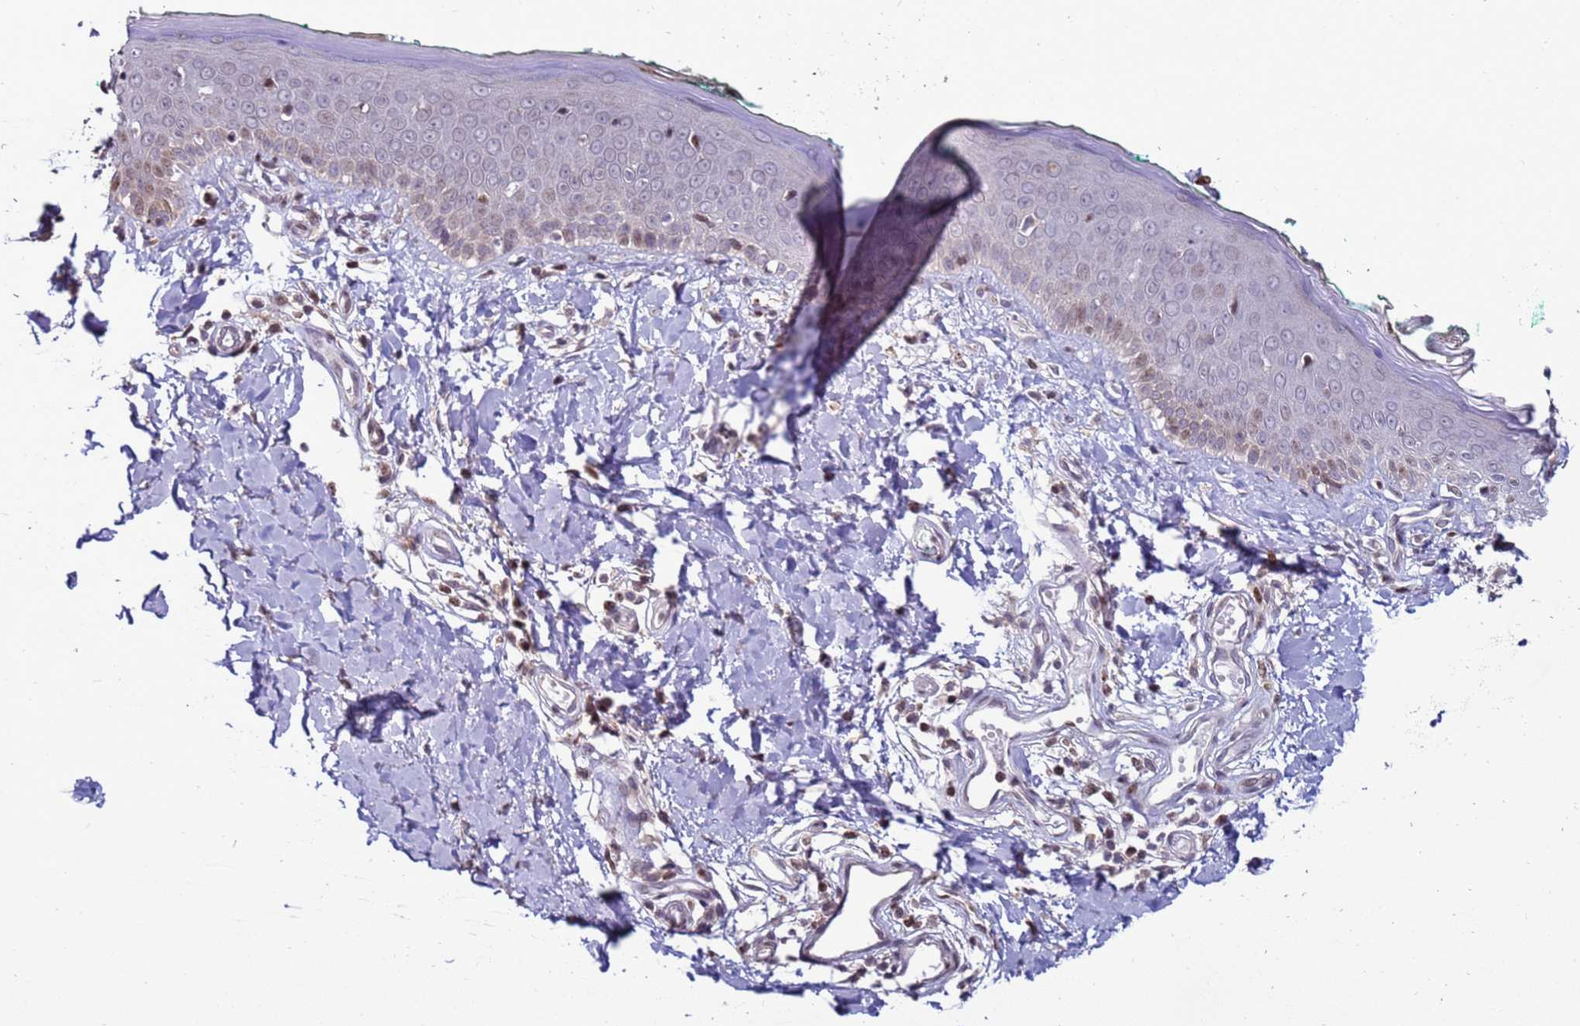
{"staining": {"intensity": "moderate", "quantity": ">75%", "location": "cytoplasmic/membranous,nuclear"}, "tissue": "skin", "cell_type": "Fibroblasts", "image_type": "normal", "snomed": [{"axis": "morphology", "description": "Normal tissue, NOS"}, {"axis": "morphology", "description": "Malignant melanoma, NOS"}, {"axis": "topography", "description": "Skin"}], "caption": "Skin stained with DAB (3,3'-diaminobenzidine) immunohistochemistry reveals medium levels of moderate cytoplasmic/membranous,nuclear positivity in approximately >75% of fibroblasts. The protein of interest is shown in brown color, while the nuclei are stained blue.", "gene": "HGH1", "patient": {"sex": "male", "age": 62}}